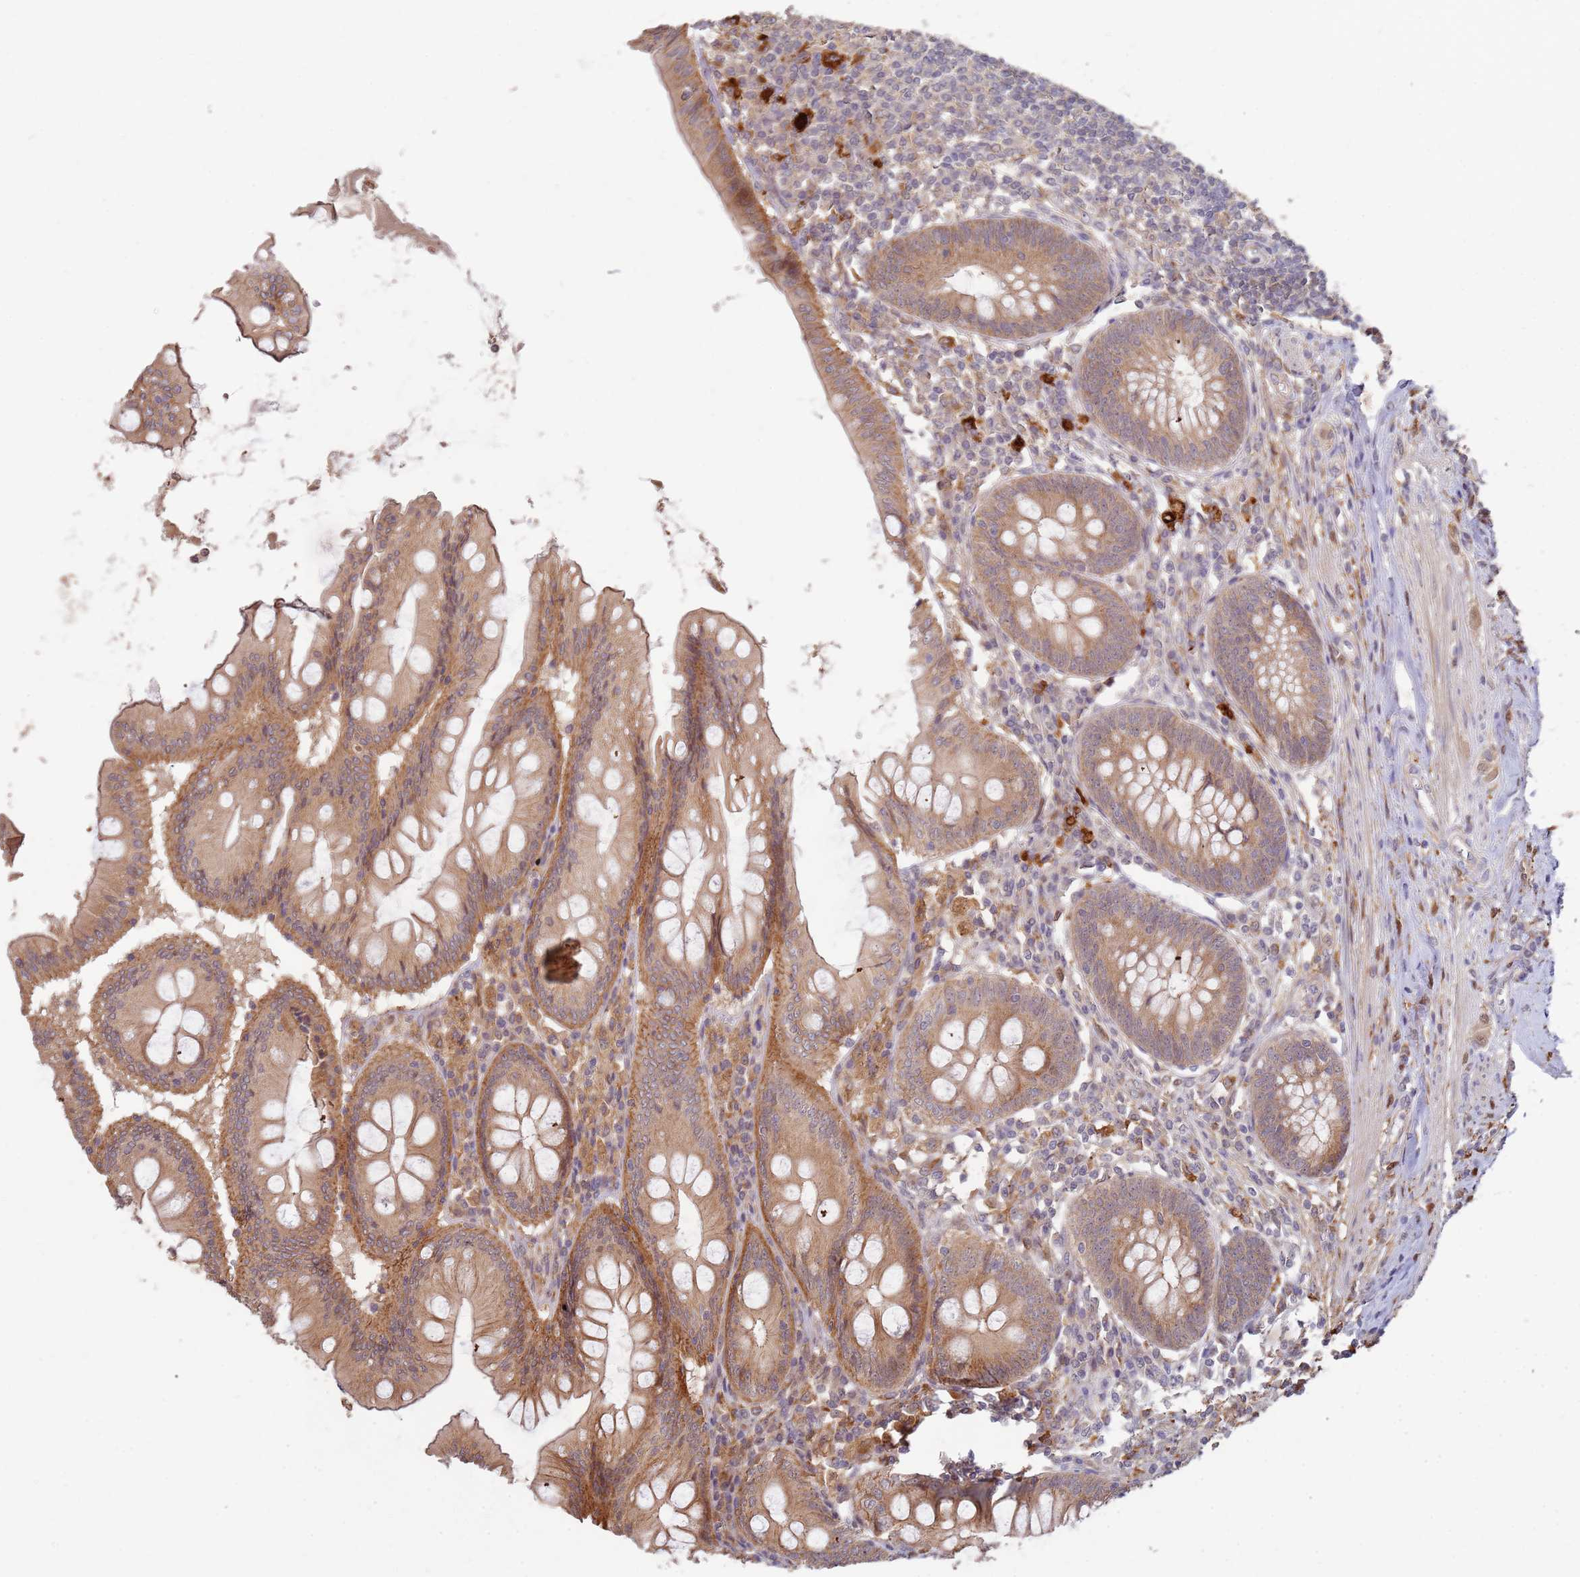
{"staining": {"intensity": "moderate", "quantity": ">75%", "location": "cytoplasmic/membranous"}, "tissue": "appendix", "cell_type": "Glandular cells", "image_type": "normal", "snomed": [{"axis": "morphology", "description": "Normal tissue, NOS"}, {"axis": "topography", "description": "Appendix"}], "caption": "DAB (3,3'-diaminobenzidine) immunohistochemical staining of unremarkable appendix shows moderate cytoplasmic/membranous protein positivity in approximately >75% of glandular cells.", "gene": "MPEG1", "patient": {"sex": "female", "age": 54}}